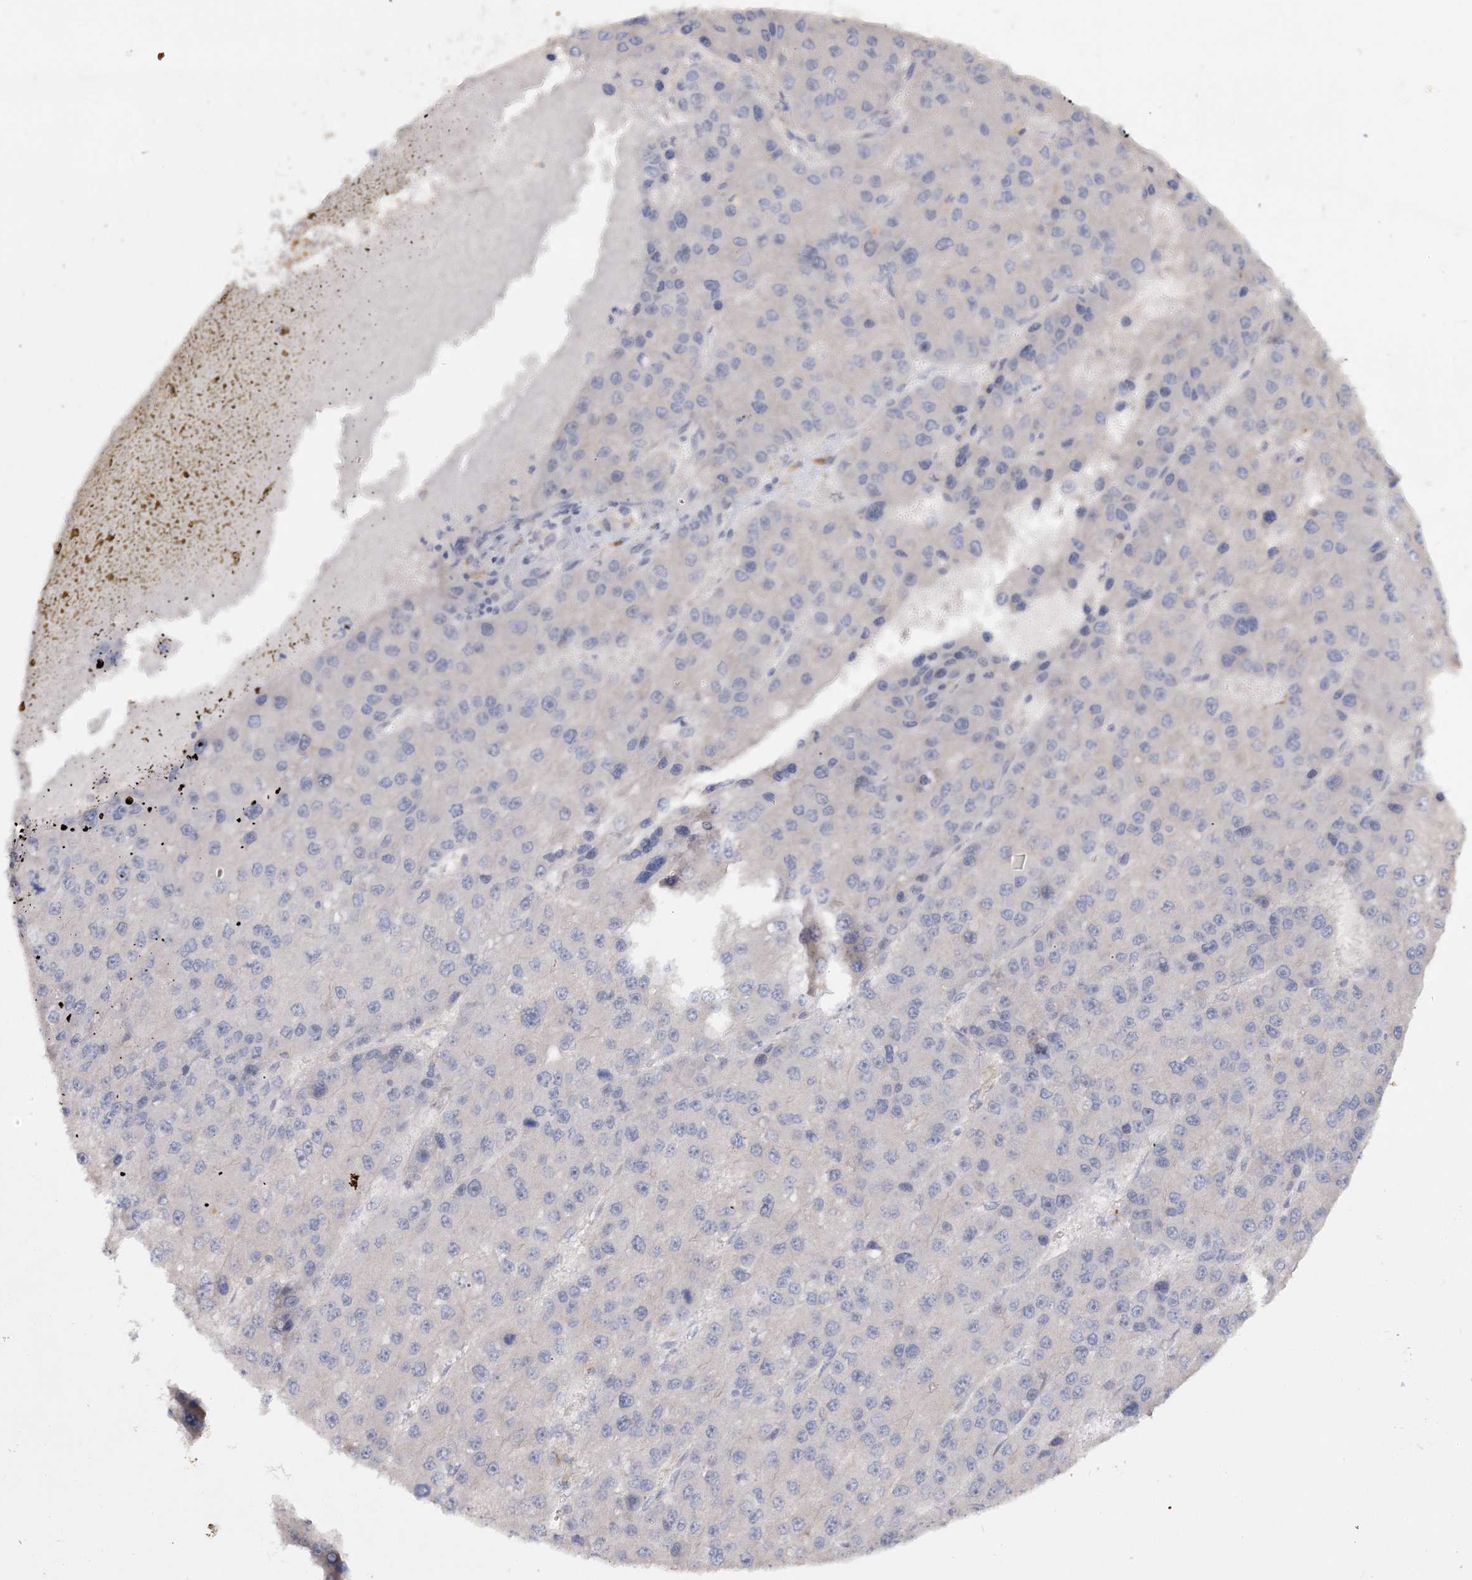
{"staining": {"intensity": "negative", "quantity": "none", "location": "none"}, "tissue": "liver cancer", "cell_type": "Tumor cells", "image_type": "cancer", "snomed": [{"axis": "morphology", "description": "Carcinoma, Hepatocellular, NOS"}, {"axis": "topography", "description": "Liver"}], "caption": "There is no significant staining in tumor cells of liver cancer.", "gene": "ANGPTL5", "patient": {"sex": "female", "age": 73}}